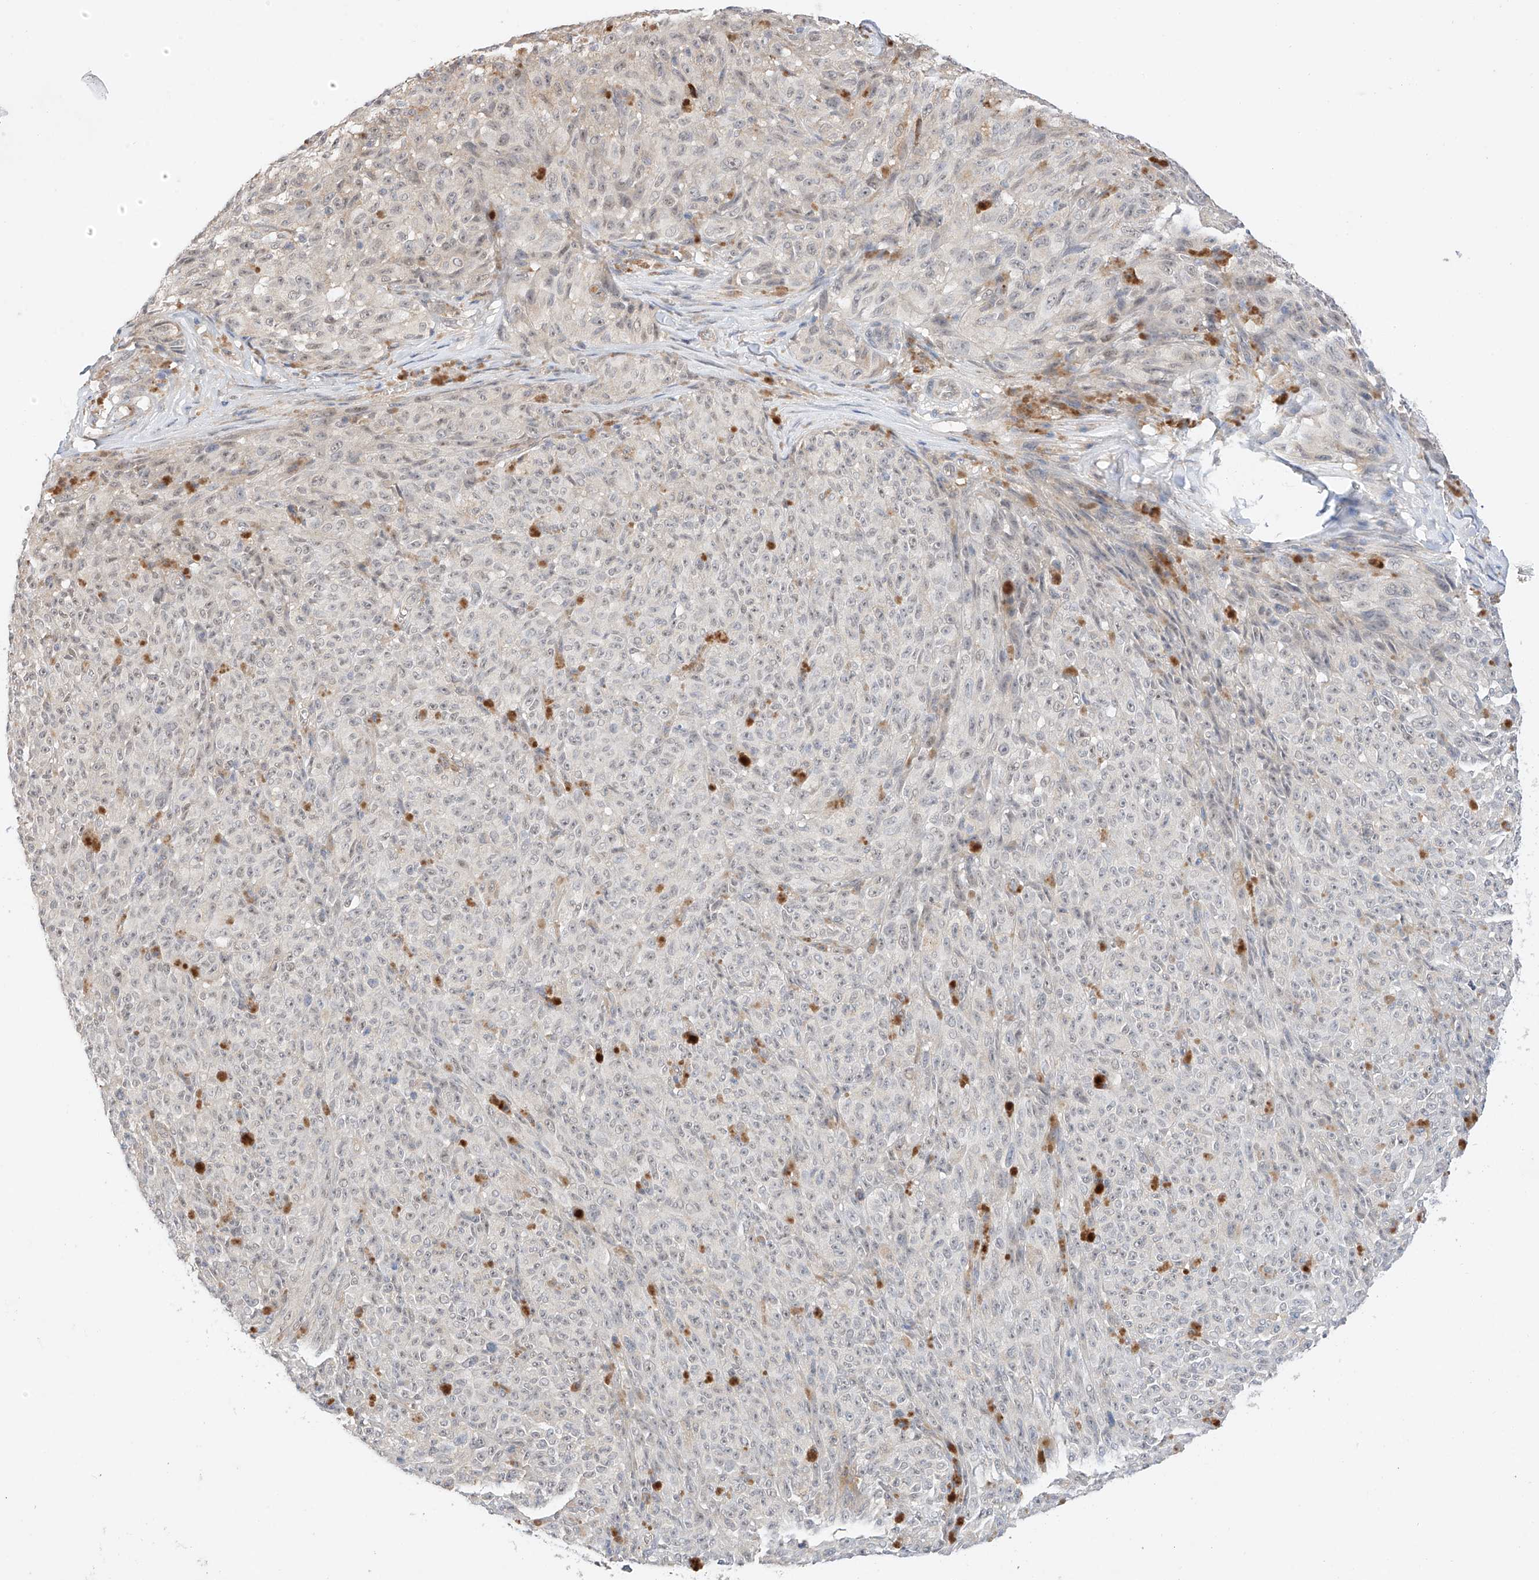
{"staining": {"intensity": "negative", "quantity": "none", "location": "none"}, "tissue": "melanoma", "cell_type": "Tumor cells", "image_type": "cancer", "snomed": [{"axis": "morphology", "description": "Malignant melanoma, NOS"}, {"axis": "topography", "description": "Skin"}], "caption": "This is a image of immunohistochemistry (IHC) staining of malignant melanoma, which shows no positivity in tumor cells.", "gene": "IL22RA2", "patient": {"sex": "female", "age": 82}}